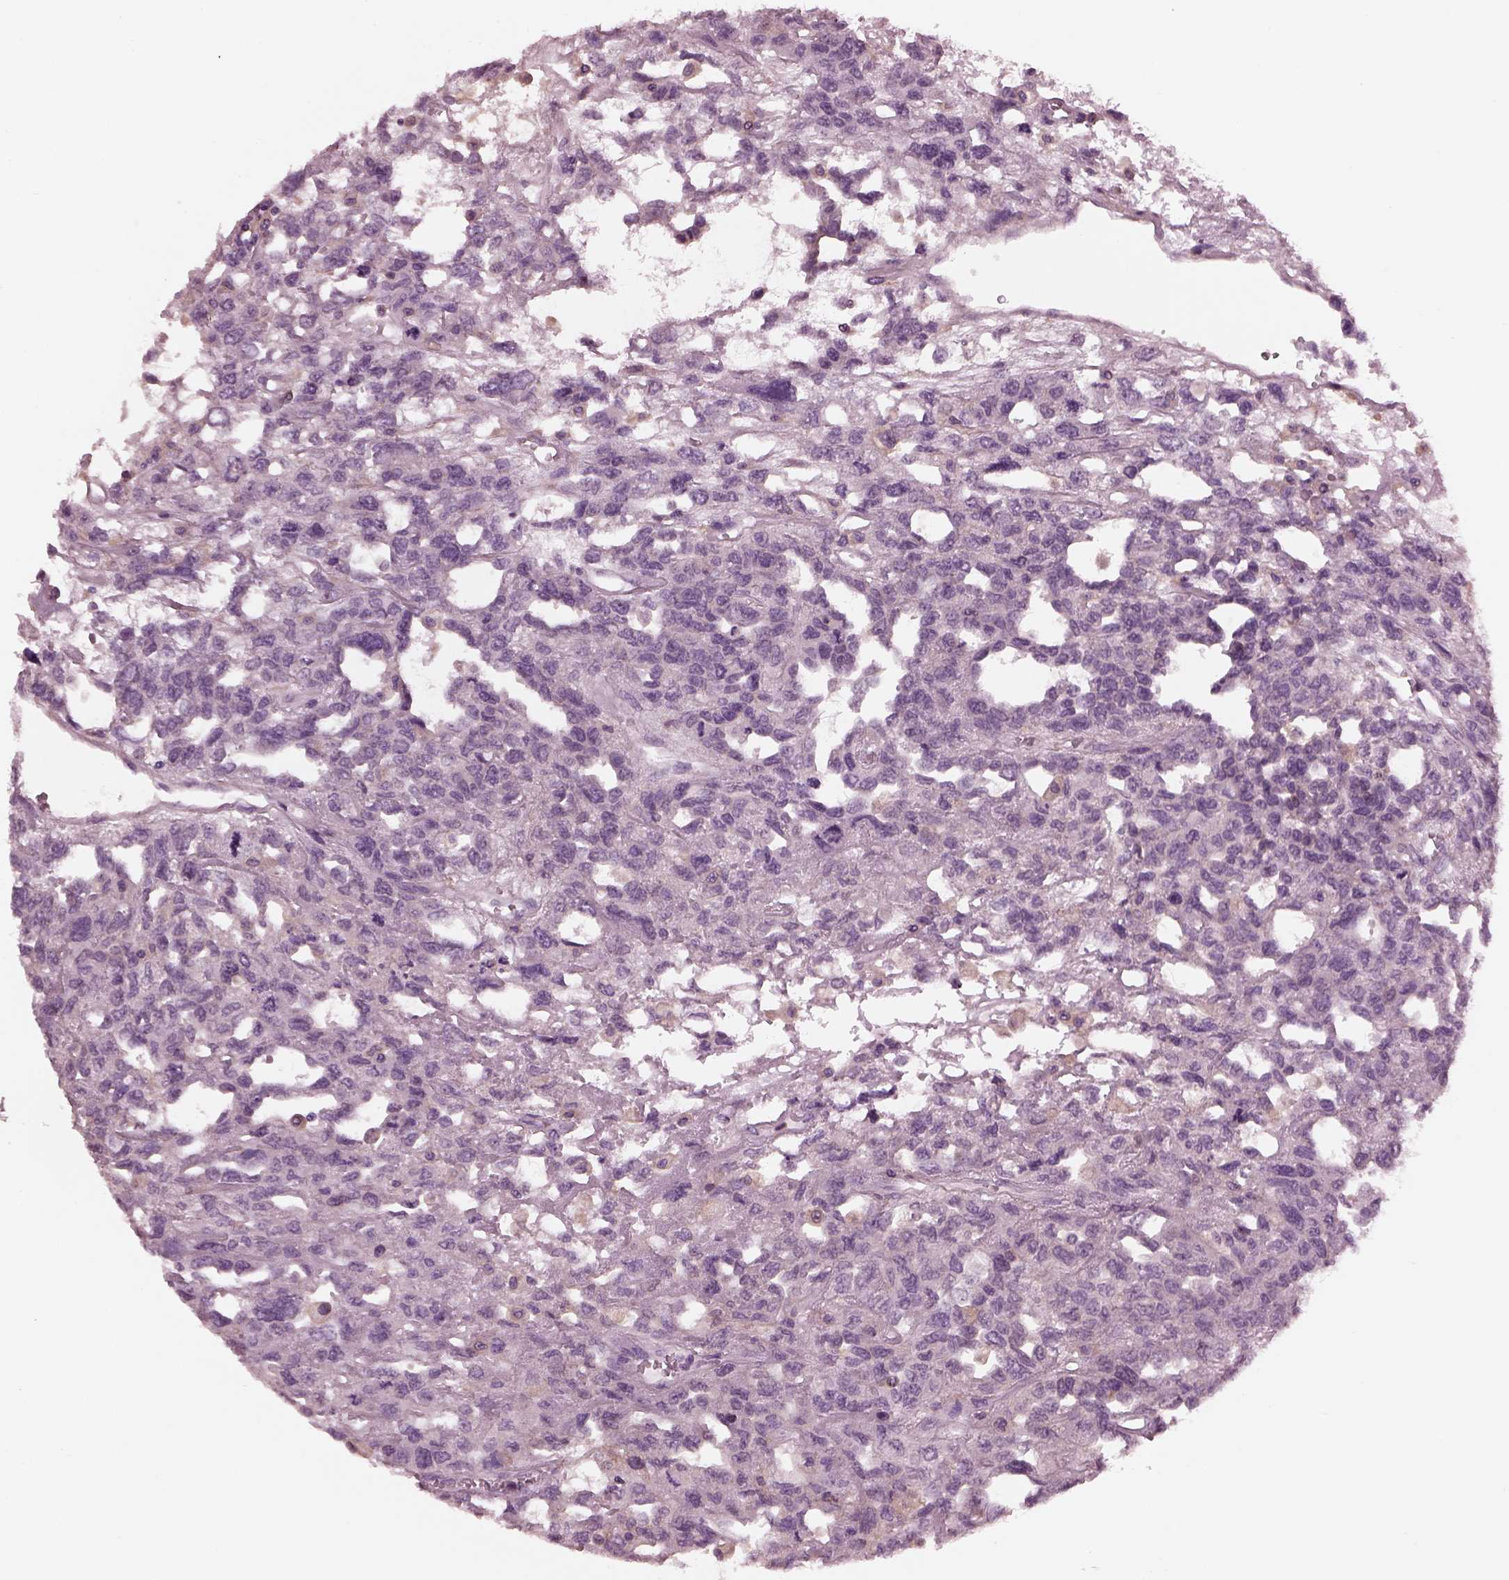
{"staining": {"intensity": "negative", "quantity": "none", "location": "none"}, "tissue": "testis cancer", "cell_type": "Tumor cells", "image_type": "cancer", "snomed": [{"axis": "morphology", "description": "Seminoma, NOS"}, {"axis": "topography", "description": "Testis"}], "caption": "Immunohistochemistry (IHC) histopathology image of neoplastic tissue: testis seminoma stained with DAB demonstrates no significant protein positivity in tumor cells.", "gene": "SHTN1", "patient": {"sex": "male", "age": 52}}